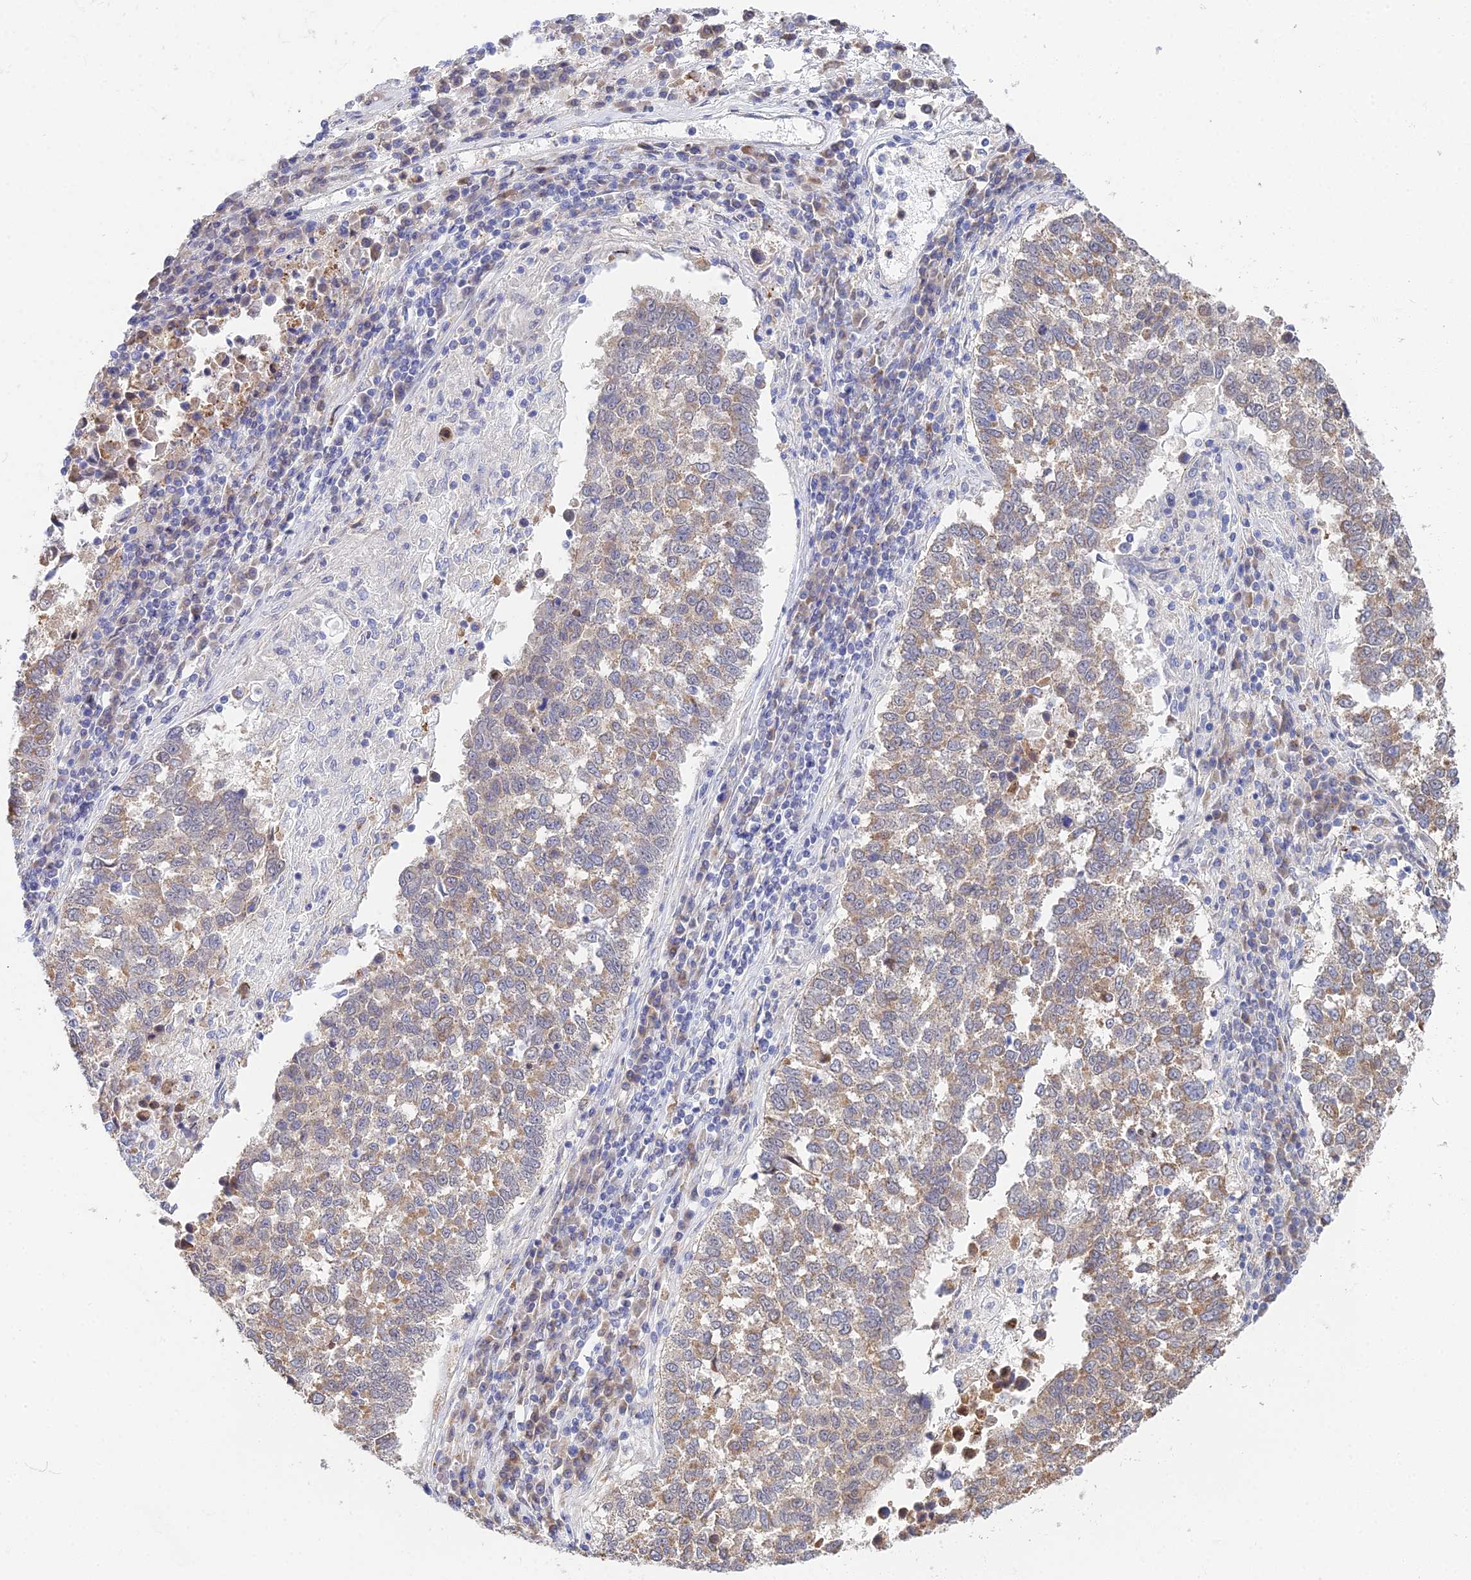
{"staining": {"intensity": "weak", "quantity": "25%-75%", "location": "cytoplasmic/membranous"}, "tissue": "lung cancer", "cell_type": "Tumor cells", "image_type": "cancer", "snomed": [{"axis": "morphology", "description": "Squamous cell carcinoma, NOS"}, {"axis": "topography", "description": "Lung"}], "caption": "This histopathology image shows immunohistochemistry (IHC) staining of human lung cancer, with low weak cytoplasmic/membranous staining in approximately 25%-75% of tumor cells.", "gene": "DNAH14", "patient": {"sex": "male", "age": 73}}